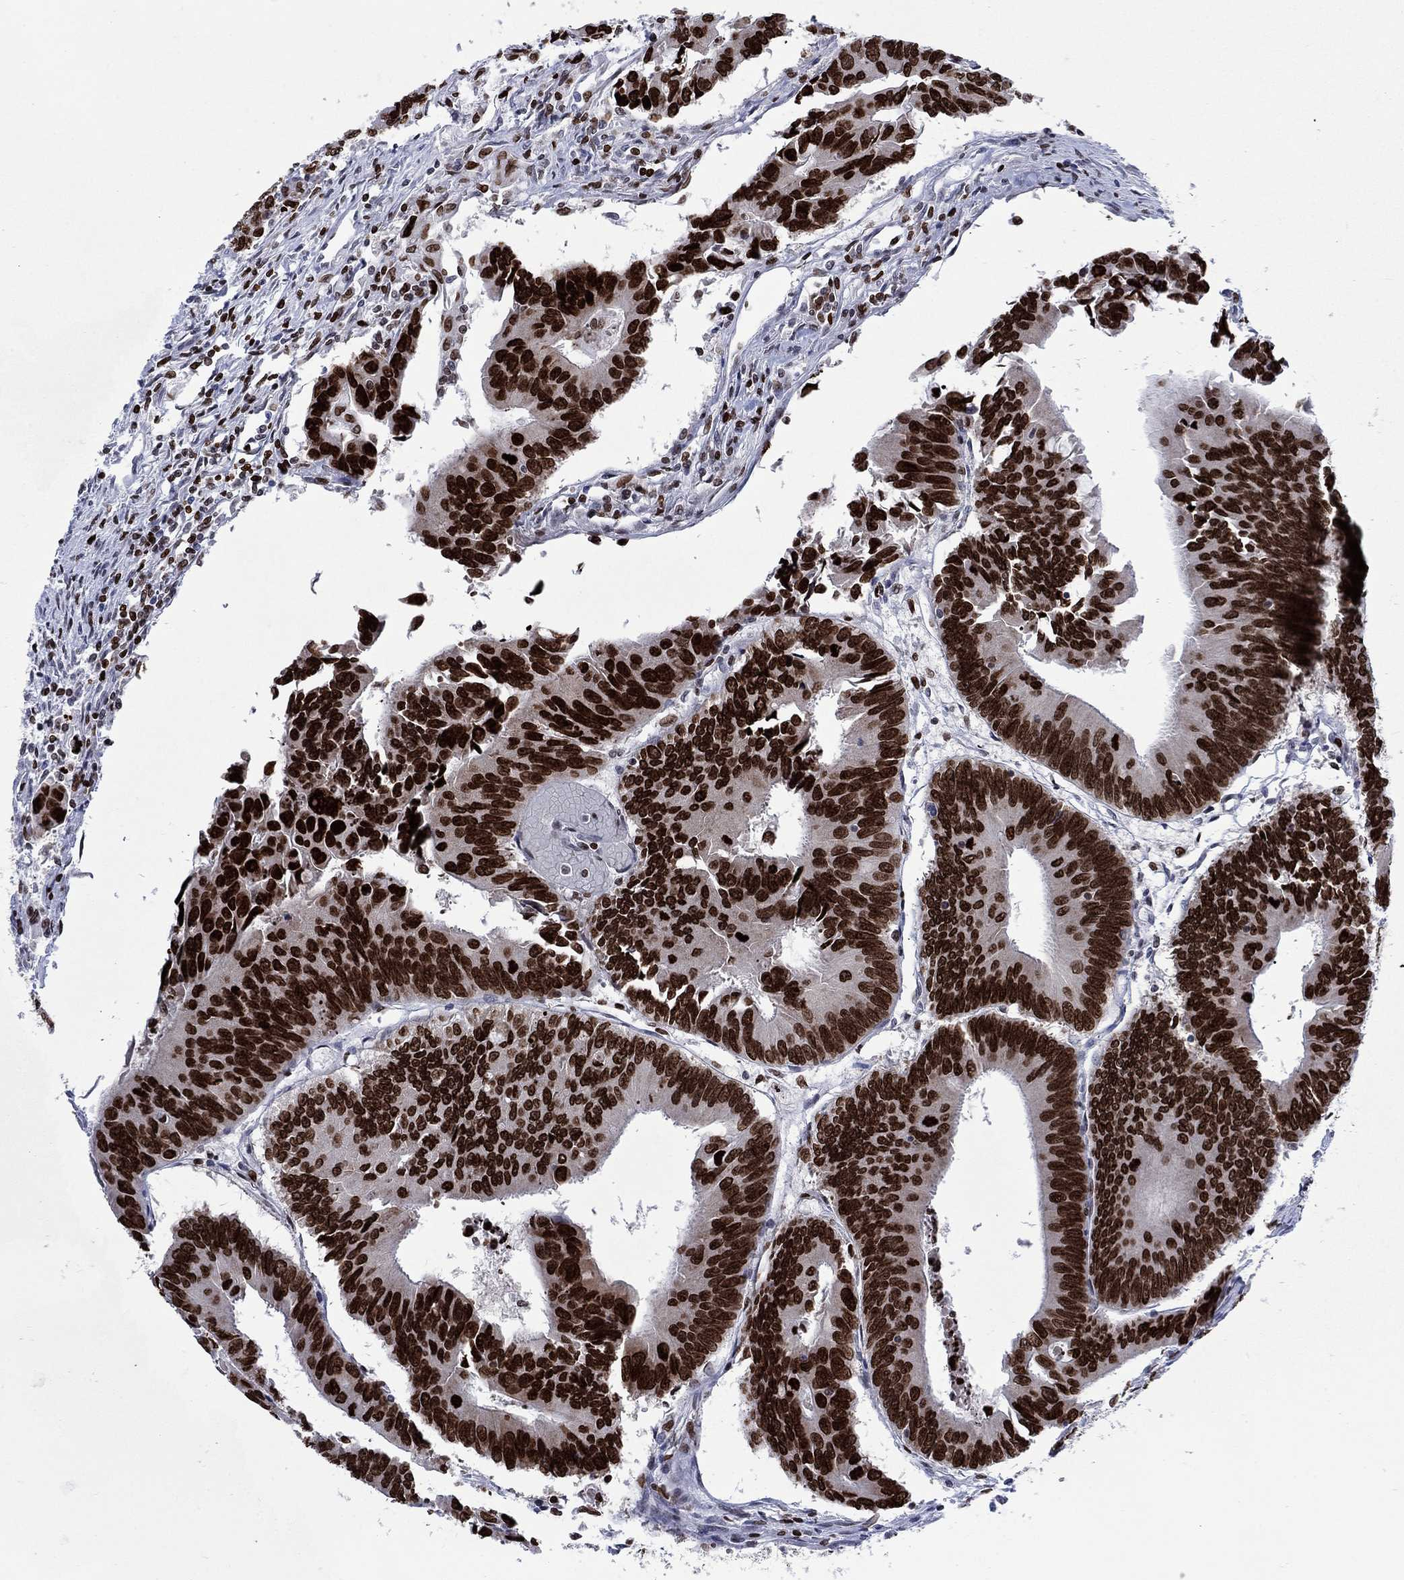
{"staining": {"intensity": "strong", "quantity": ">75%", "location": "nuclear"}, "tissue": "colorectal cancer", "cell_type": "Tumor cells", "image_type": "cancer", "snomed": [{"axis": "morphology", "description": "Adenocarcinoma, NOS"}, {"axis": "topography", "description": "Rectum"}], "caption": "Immunohistochemistry (DAB (3,3'-diaminobenzidine)) staining of human colorectal cancer shows strong nuclear protein staining in approximately >75% of tumor cells.", "gene": "HMGA1", "patient": {"sex": "male", "age": 67}}